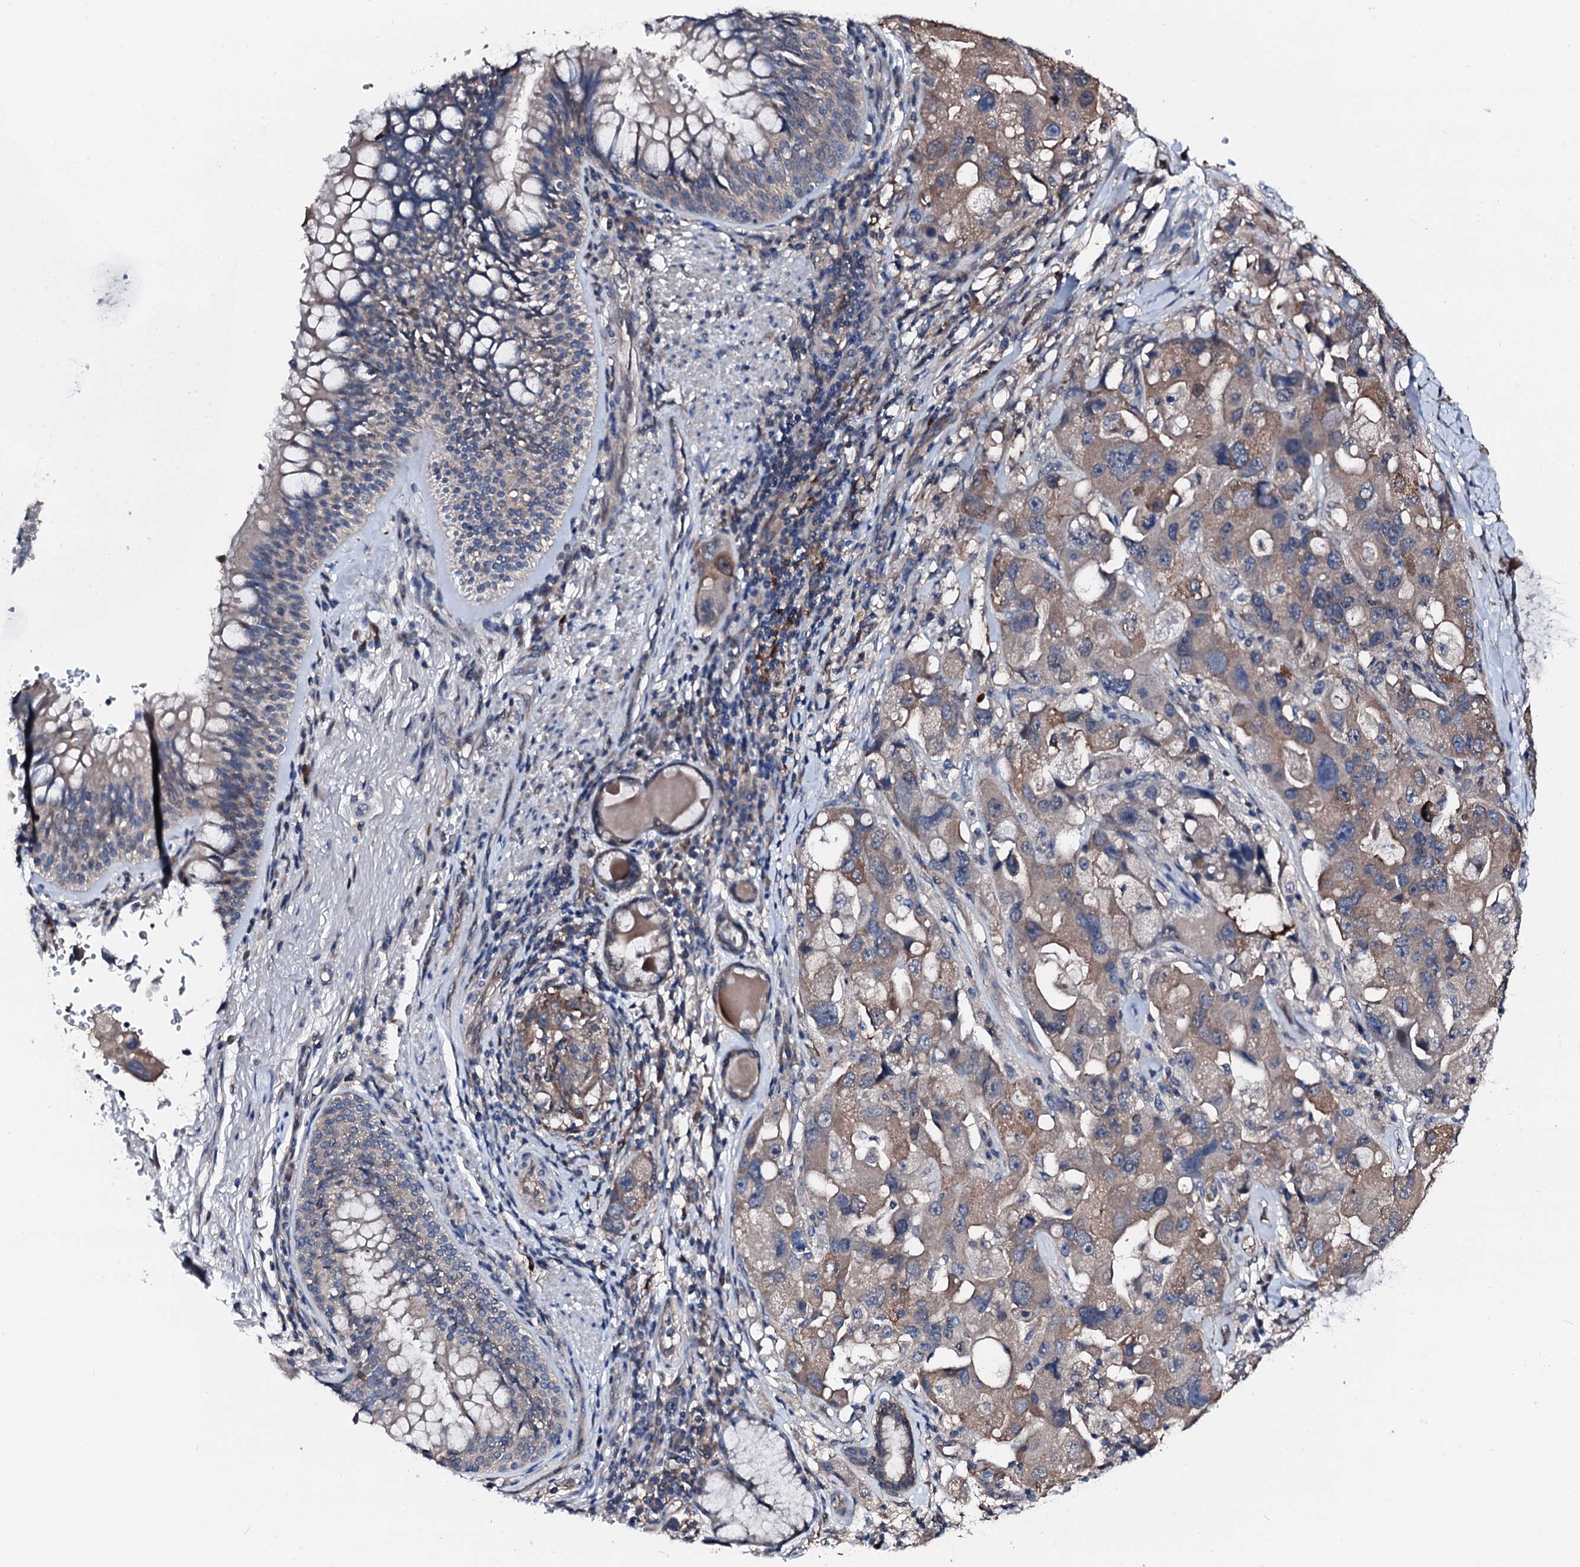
{"staining": {"intensity": "weak", "quantity": ">75%", "location": "cytoplasmic/membranous"}, "tissue": "lung cancer", "cell_type": "Tumor cells", "image_type": "cancer", "snomed": [{"axis": "morphology", "description": "Adenocarcinoma, NOS"}, {"axis": "topography", "description": "Lung"}], "caption": "About >75% of tumor cells in human lung adenocarcinoma show weak cytoplasmic/membranous protein positivity as visualized by brown immunohistochemical staining.", "gene": "TRAFD1", "patient": {"sex": "female", "age": 54}}